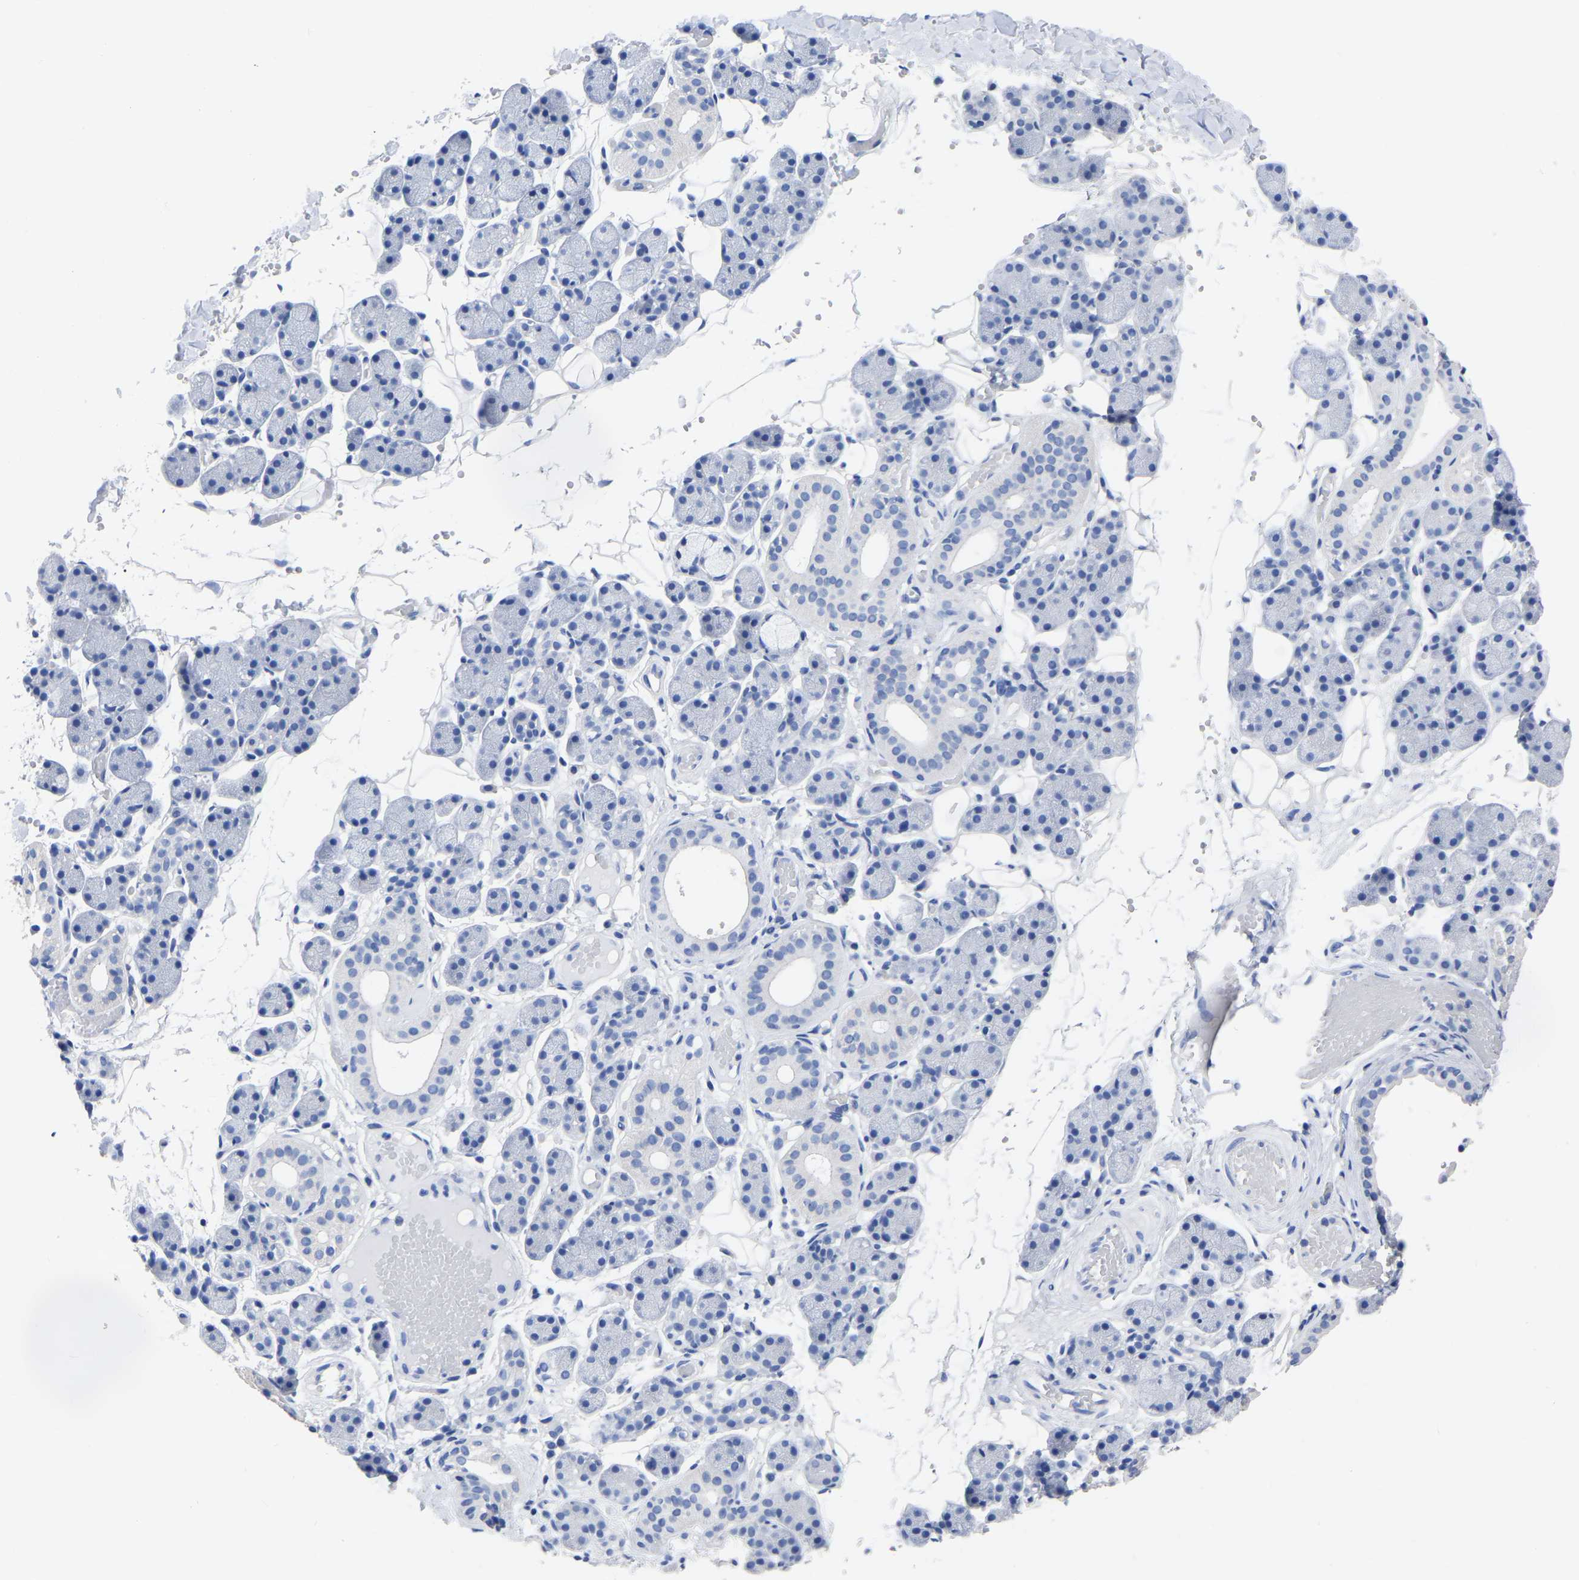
{"staining": {"intensity": "negative", "quantity": "none", "location": "none"}, "tissue": "salivary gland", "cell_type": "Glandular cells", "image_type": "normal", "snomed": [{"axis": "morphology", "description": "Normal tissue, NOS"}, {"axis": "topography", "description": "Salivary gland"}], "caption": "Glandular cells are negative for protein expression in unremarkable human salivary gland. (Stains: DAB immunohistochemistry with hematoxylin counter stain, Microscopy: brightfield microscopy at high magnification).", "gene": "ANXA13", "patient": {"sex": "female", "age": 33}}